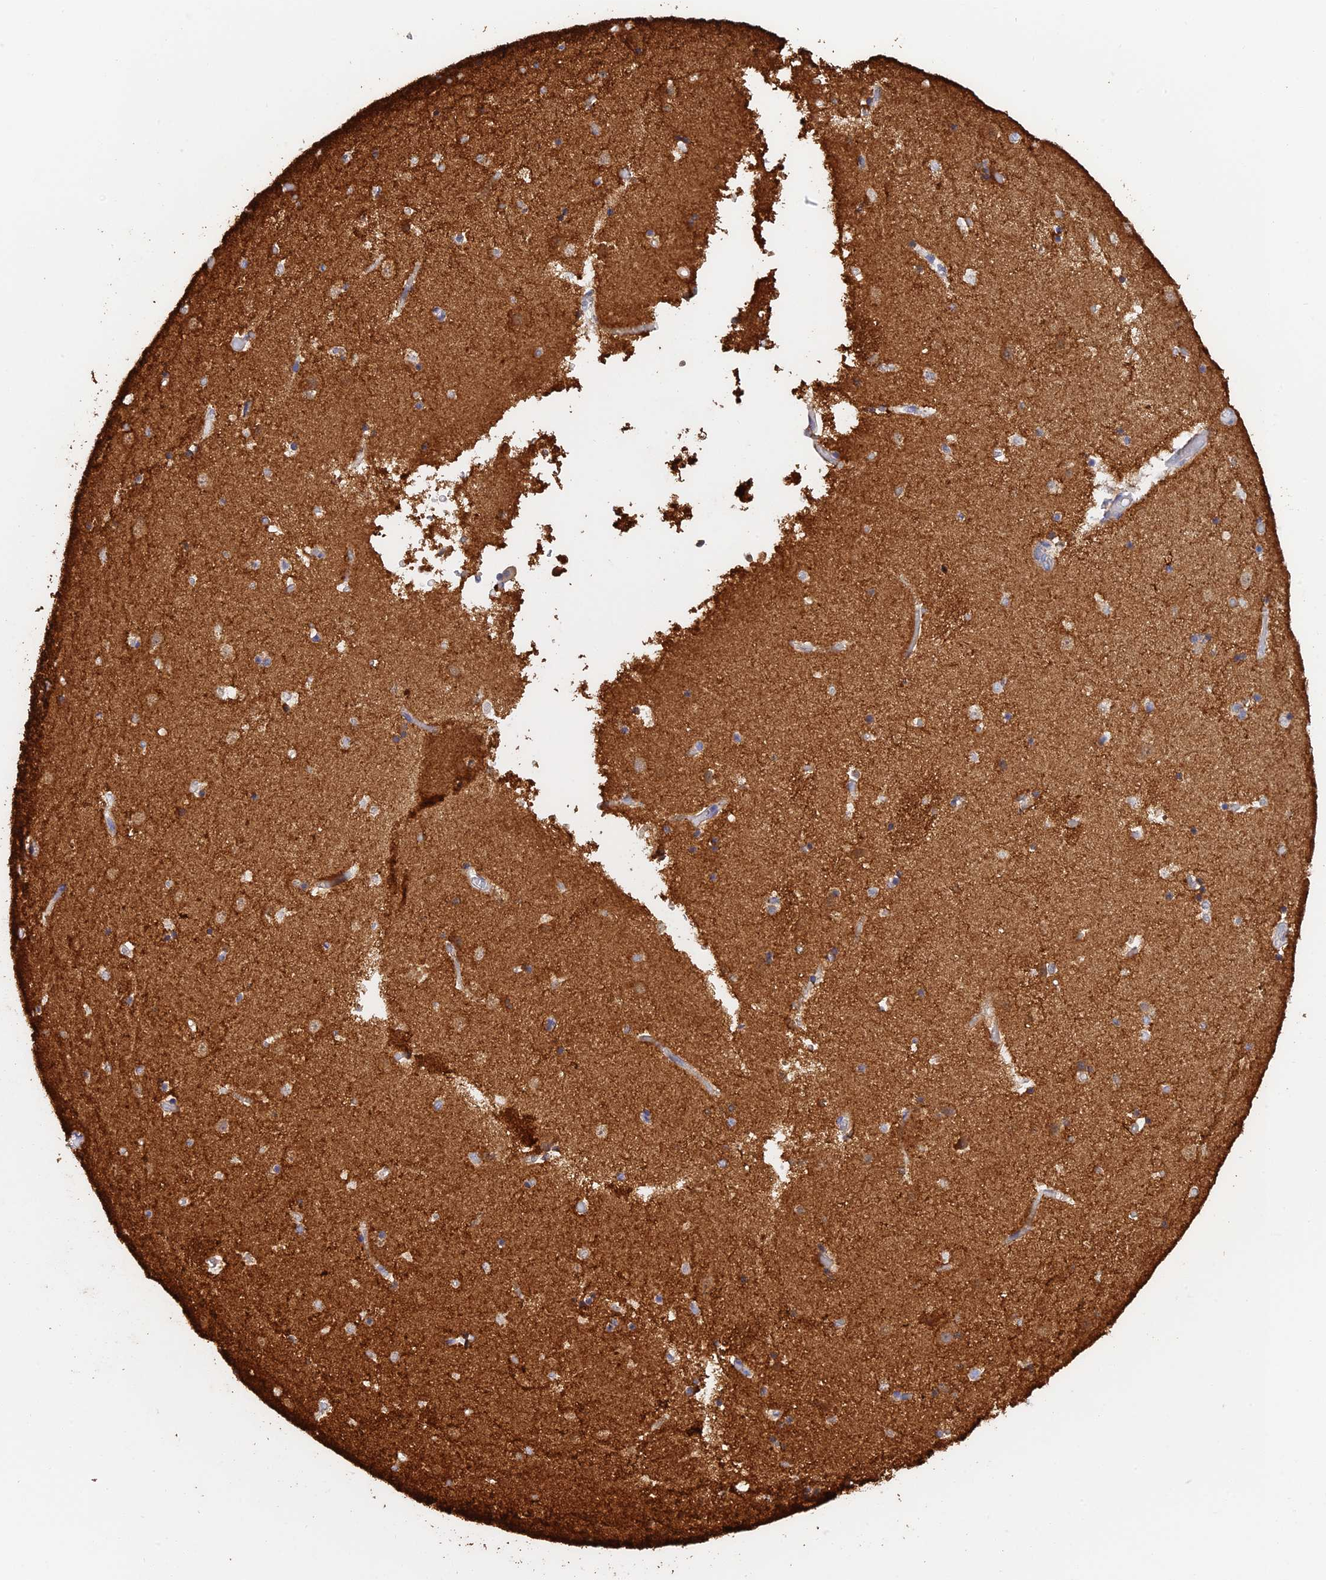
{"staining": {"intensity": "strong", "quantity": "<25%", "location": "cytoplasmic/membranous"}, "tissue": "caudate", "cell_type": "Glial cells", "image_type": "normal", "snomed": [{"axis": "morphology", "description": "Normal tissue, NOS"}, {"axis": "topography", "description": "Lateral ventricle wall"}], "caption": "Caudate stained with immunohistochemistry (IHC) exhibits strong cytoplasmic/membranous expression in about <25% of glial cells.", "gene": "WBP11", "patient": {"sex": "female", "age": 52}}